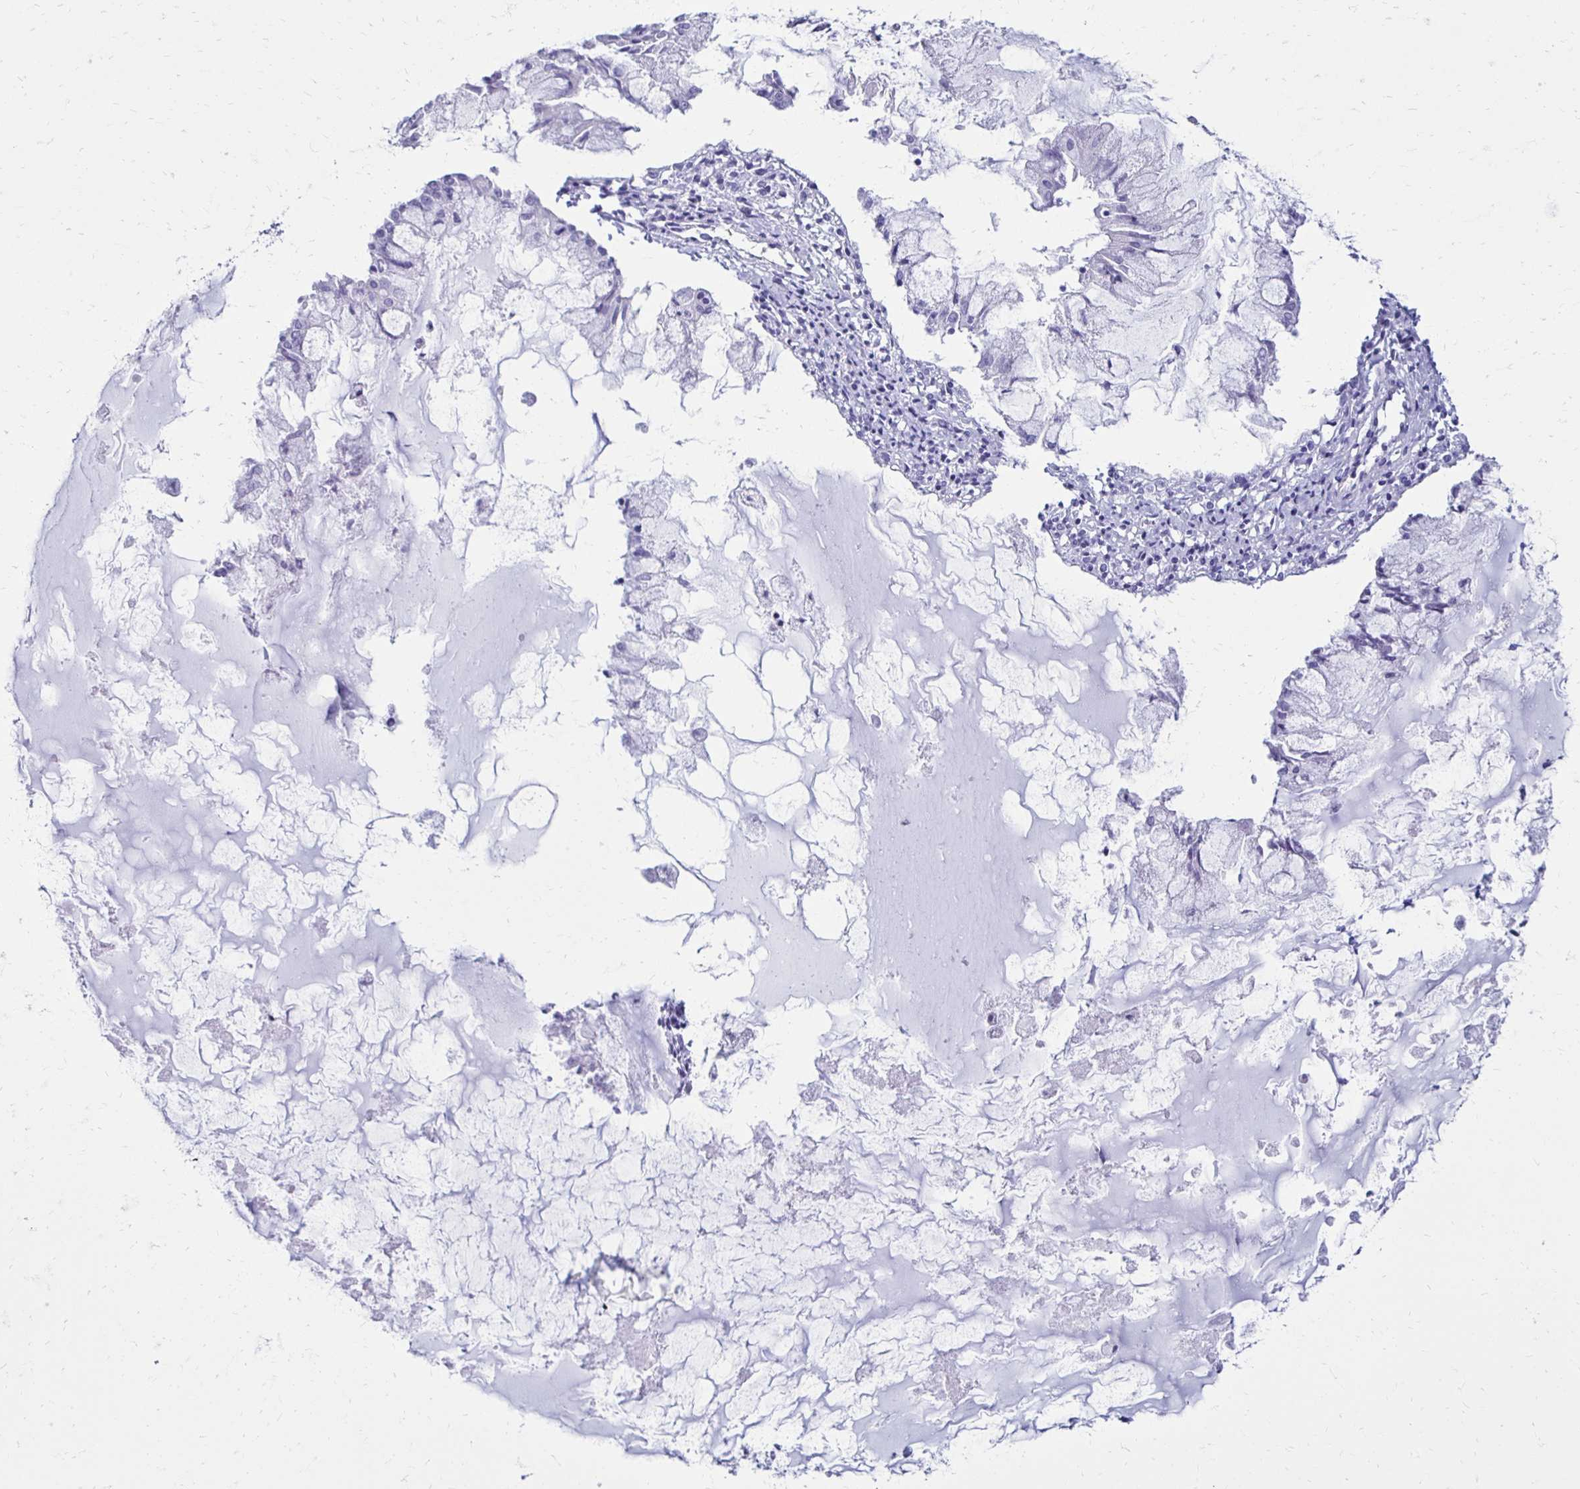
{"staining": {"intensity": "negative", "quantity": "none", "location": "none"}, "tissue": "ovarian cancer", "cell_type": "Tumor cells", "image_type": "cancer", "snomed": [{"axis": "morphology", "description": "Cystadenocarcinoma, mucinous, NOS"}, {"axis": "topography", "description": "Ovary"}], "caption": "Tumor cells show no significant protein staining in ovarian cancer.", "gene": "CST5", "patient": {"sex": "female", "age": 34}}